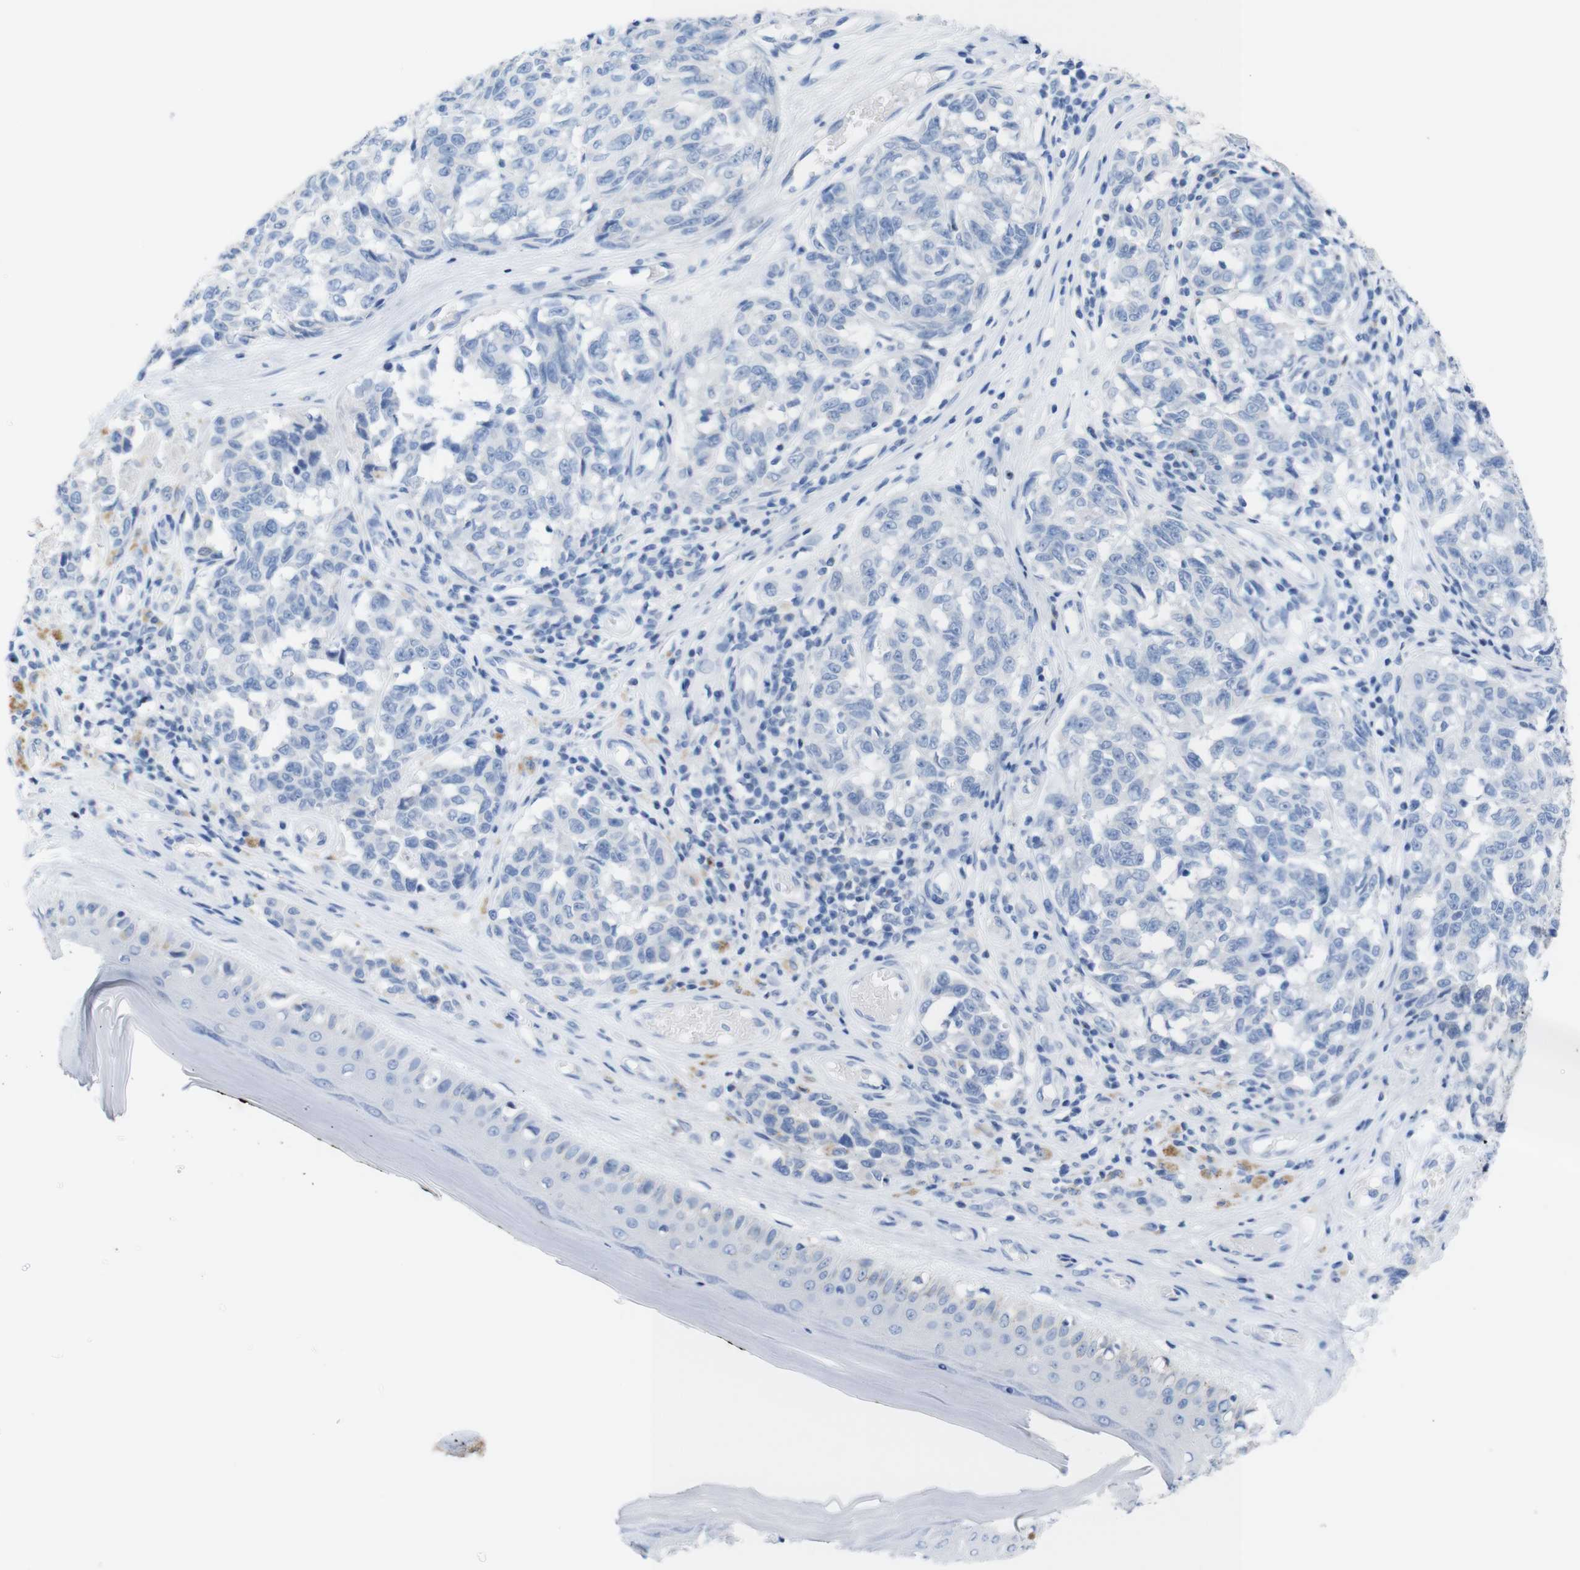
{"staining": {"intensity": "negative", "quantity": "none", "location": "none"}, "tissue": "melanoma", "cell_type": "Tumor cells", "image_type": "cancer", "snomed": [{"axis": "morphology", "description": "Malignant melanoma, NOS"}, {"axis": "topography", "description": "Skin"}], "caption": "Immunohistochemistry (IHC) of human melanoma demonstrates no expression in tumor cells.", "gene": "LAG3", "patient": {"sex": "female", "age": 64}}